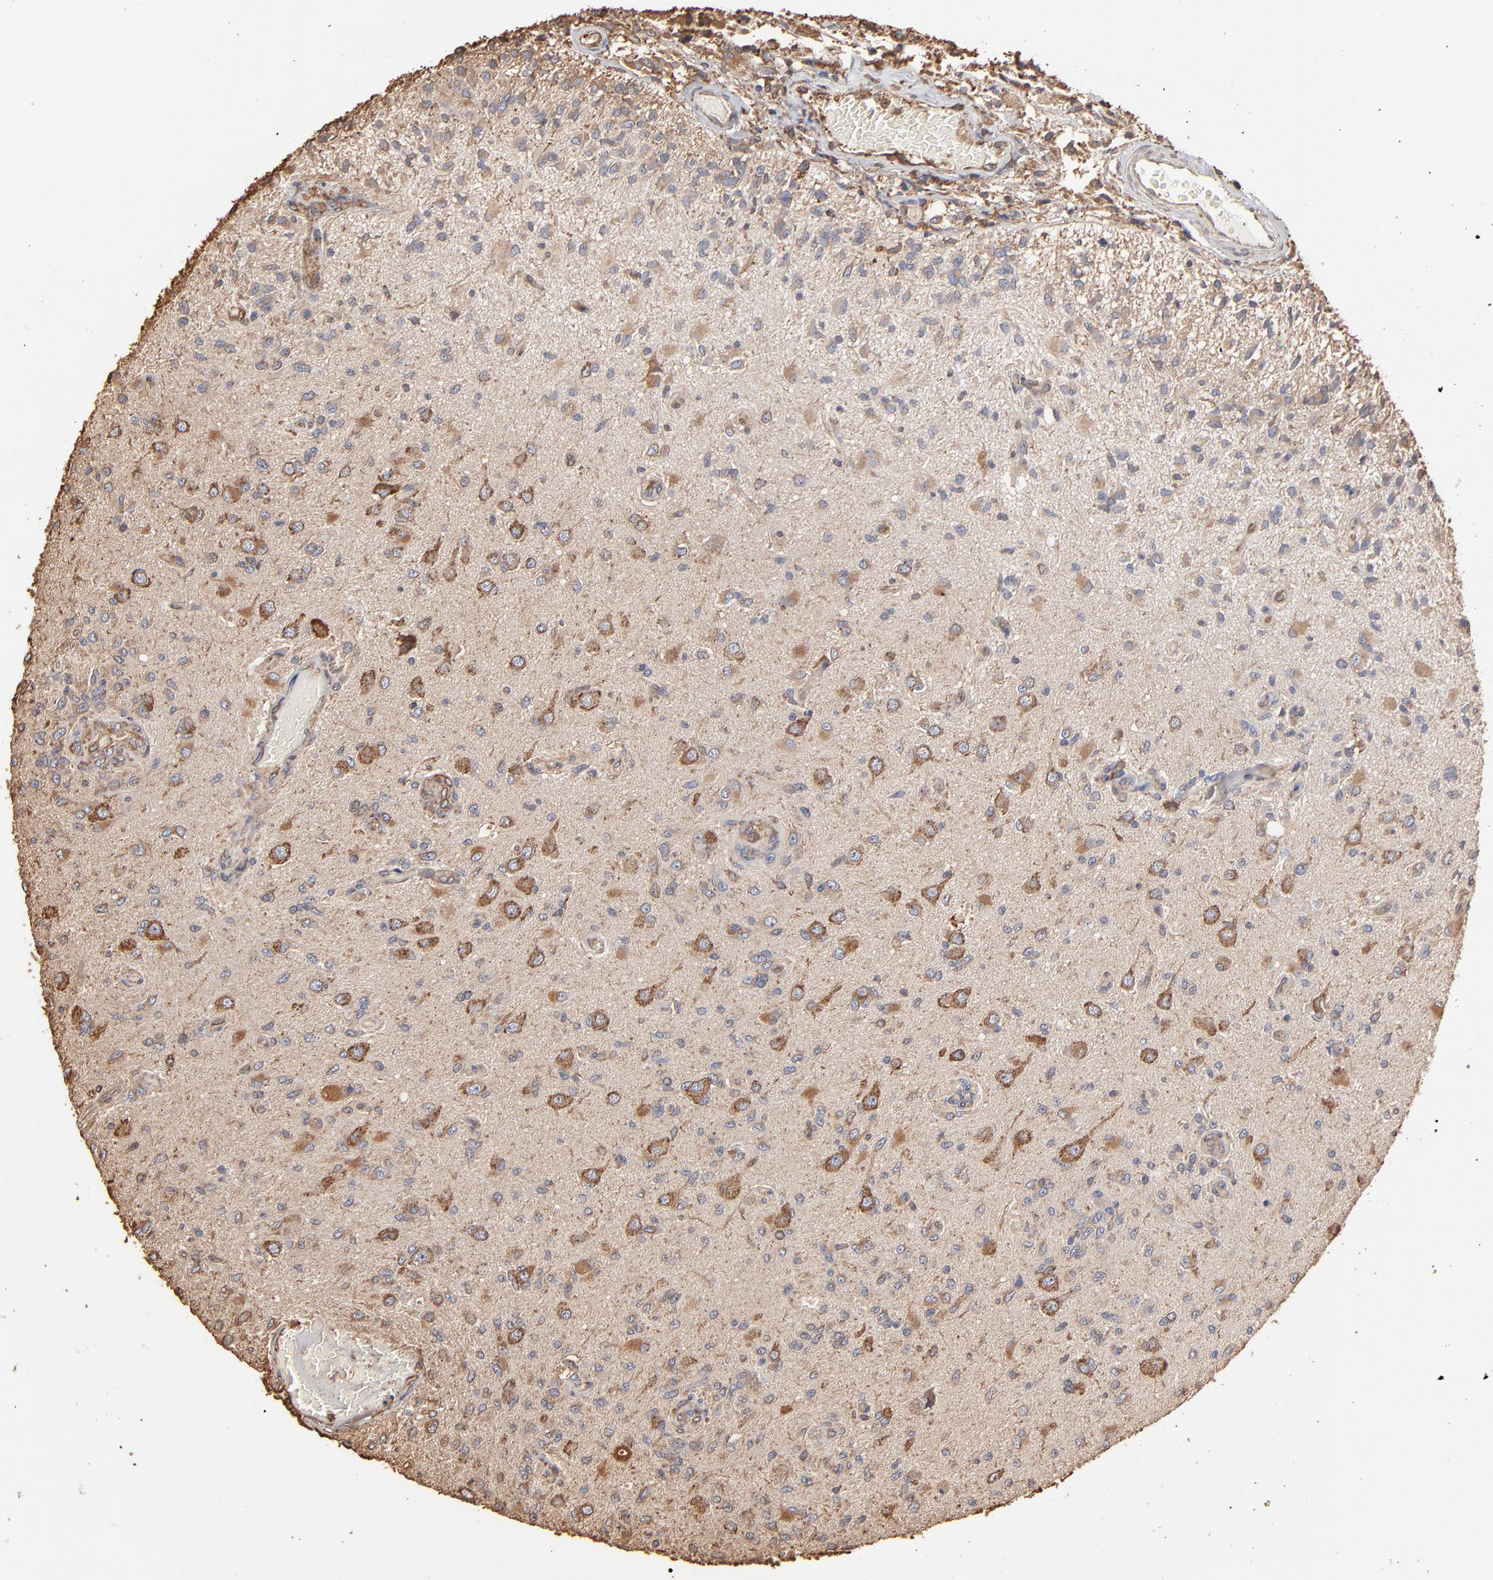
{"staining": {"intensity": "moderate", "quantity": ">75%", "location": "cytoplasmic/membranous"}, "tissue": "glioma", "cell_type": "Tumor cells", "image_type": "cancer", "snomed": [{"axis": "morphology", "description": "Normal tissue, NOS"}, {"axis": "morphology", "description": "Glioma, malignant, High grade"}, {"axis": "topography", "description": "Cerebral cortex"}], "caption": "High-grade glioma (malignant) stained with IHC exhibits moderate cytoplasmic/membranous expression in about >75% of tumor cells.", "gene": "PDIA3", "patient": {"sex": "male", "age": 77}}